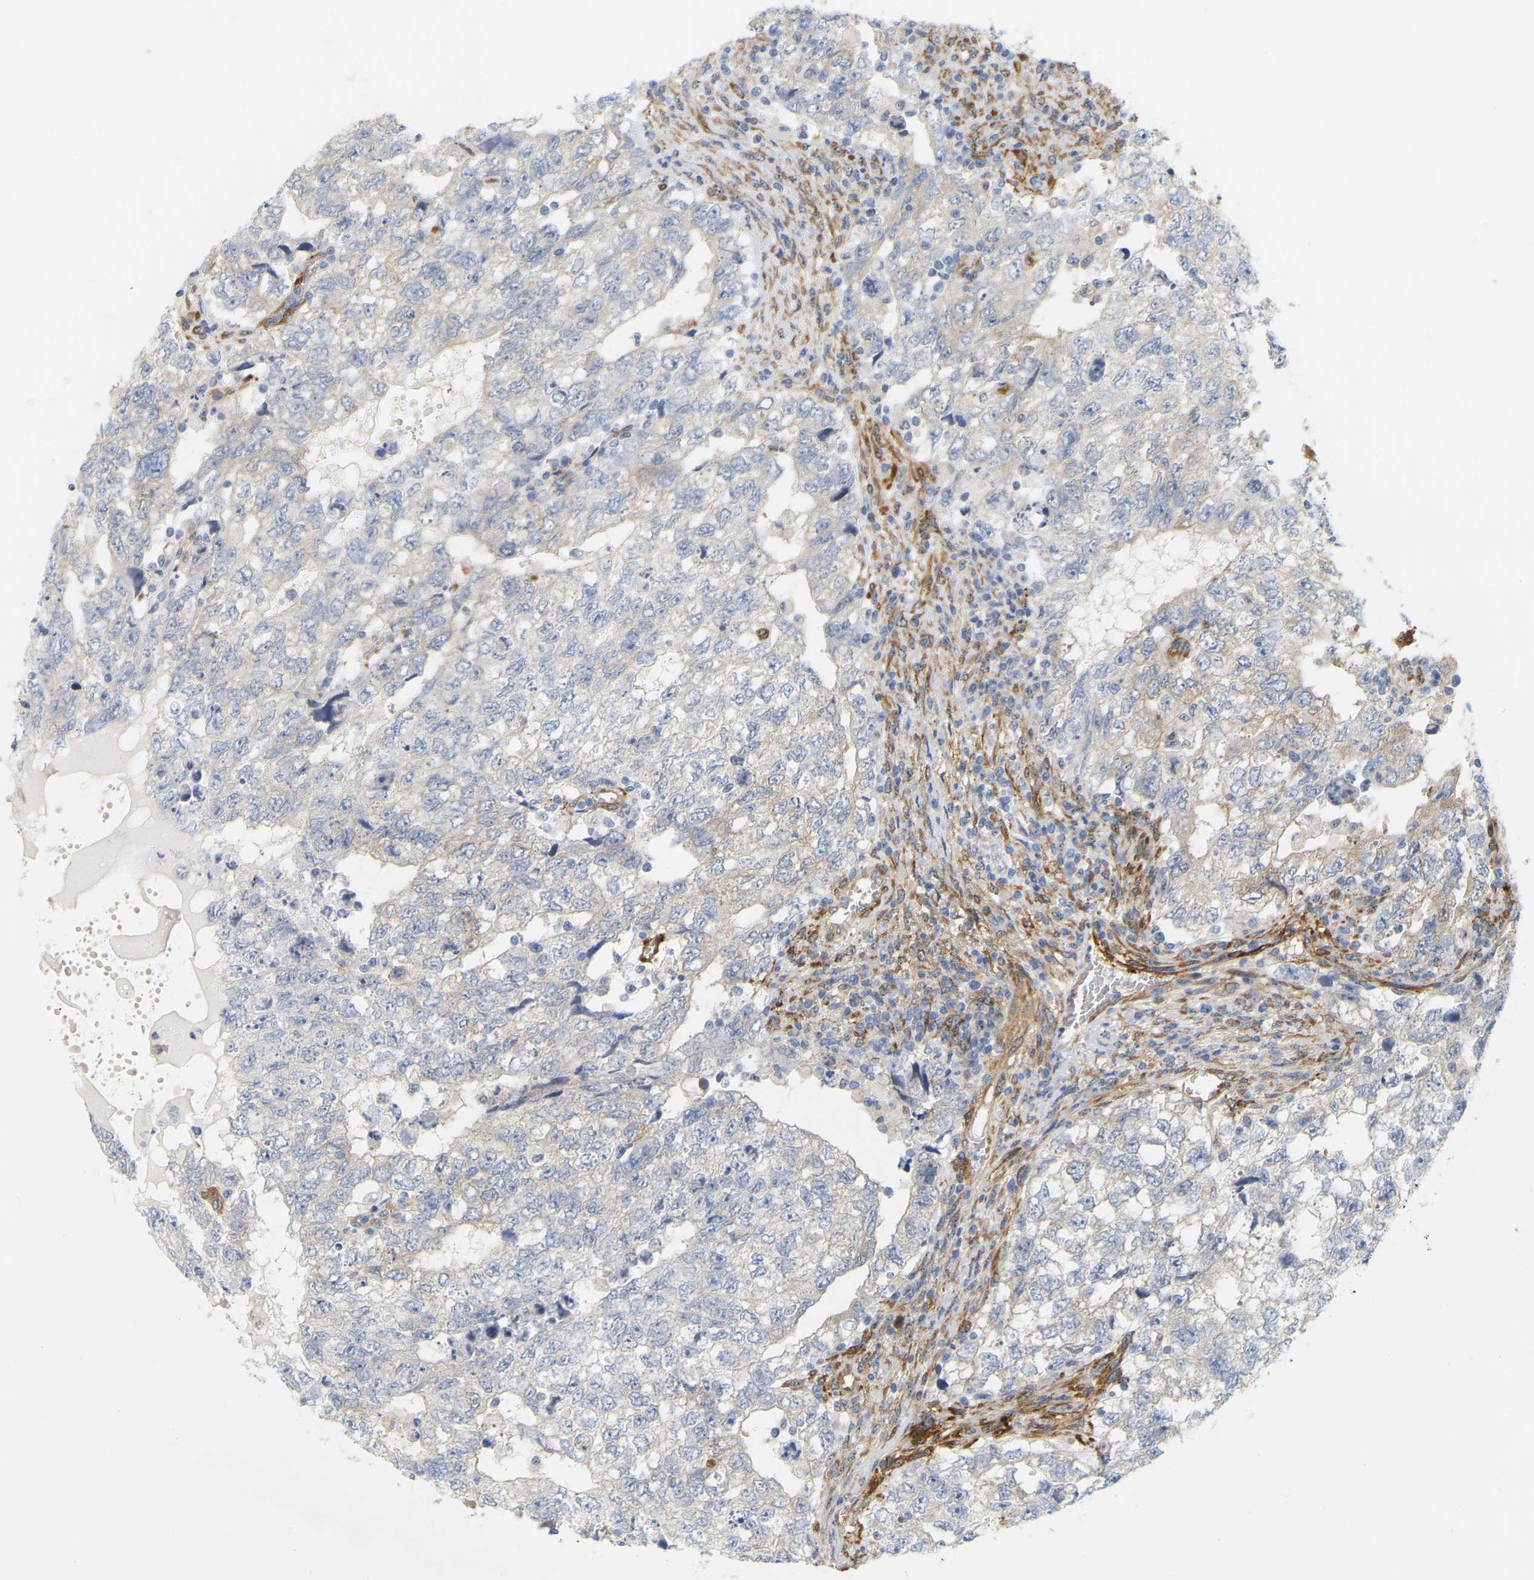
{"staining": {"intensity": "weak", "quantity": "<25%", "location": "cytoplasmic/membranous"}, "tissue": "testis cancer", "cell_type": "Tumor cells", "image_type": "cancer", "snomed": [{"axis": "morphology", "description": "Carcinoma, Embryonal, NOS"}, {"axis": "topography", "description": "Testis"}], "caption": "Tumor cells show no significant staining in testis cancer (embryonal carcinoma).", "gene": "RAPH1", "patient": {"sex": "male", "age": 36}}